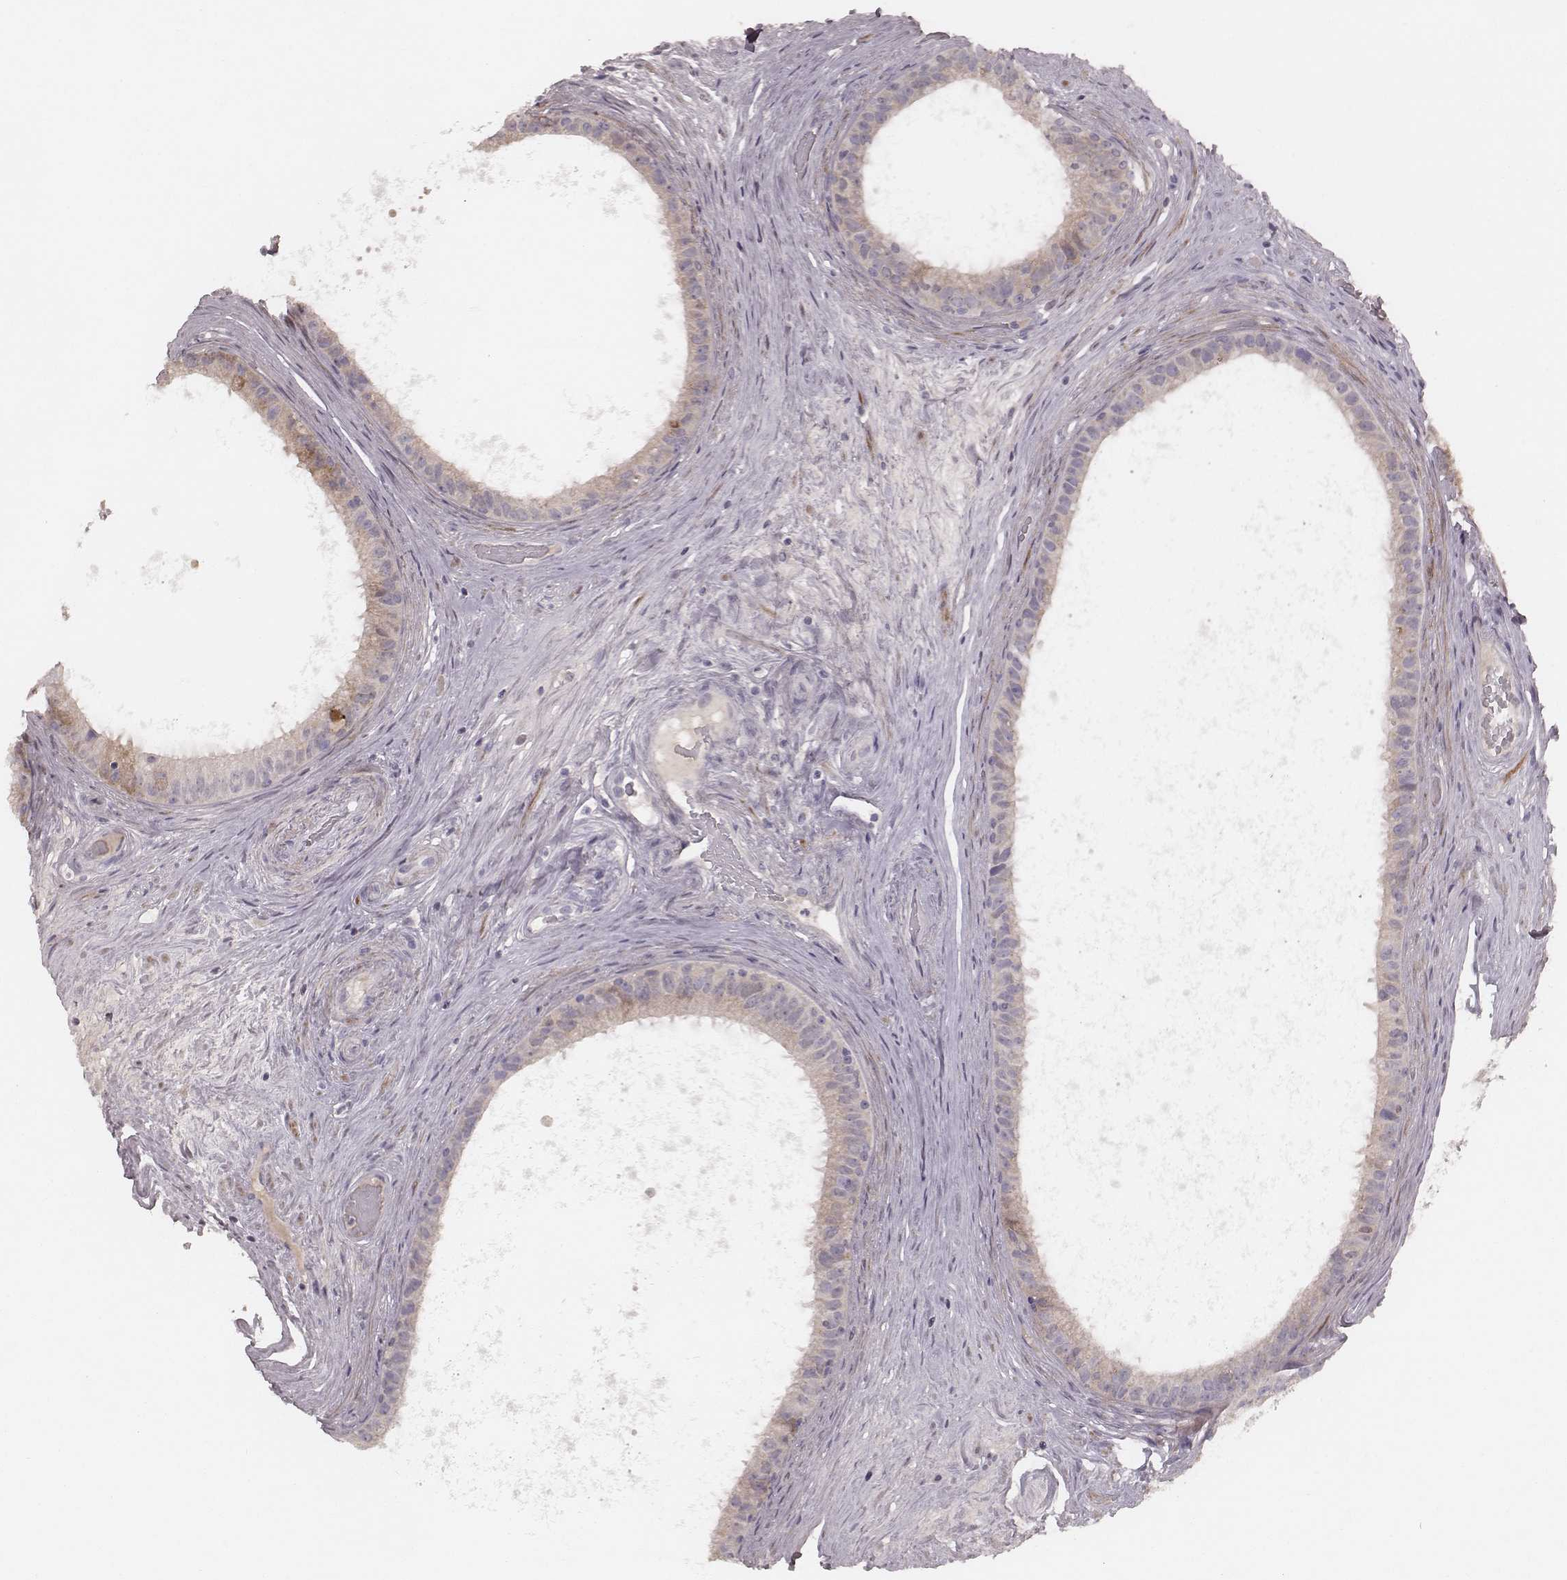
{"staining": {"intensity": "negative", "quantity": "none", "location": "none"}, "tissue": "epididymis", "cell_type": "Glandular cells", "image_type": "normal", "snomed": [{"axis": "morphology", "description": "Normal tissue, NOS"}, {"axis": "topography", "description": "Epididymis"}], "caption": "Normal epididymis was stained to show a protein in brown. There is no significant staining in glandular cells.", "gene": "FAM13B", "patient": {"sex": "male", "age": 59}}